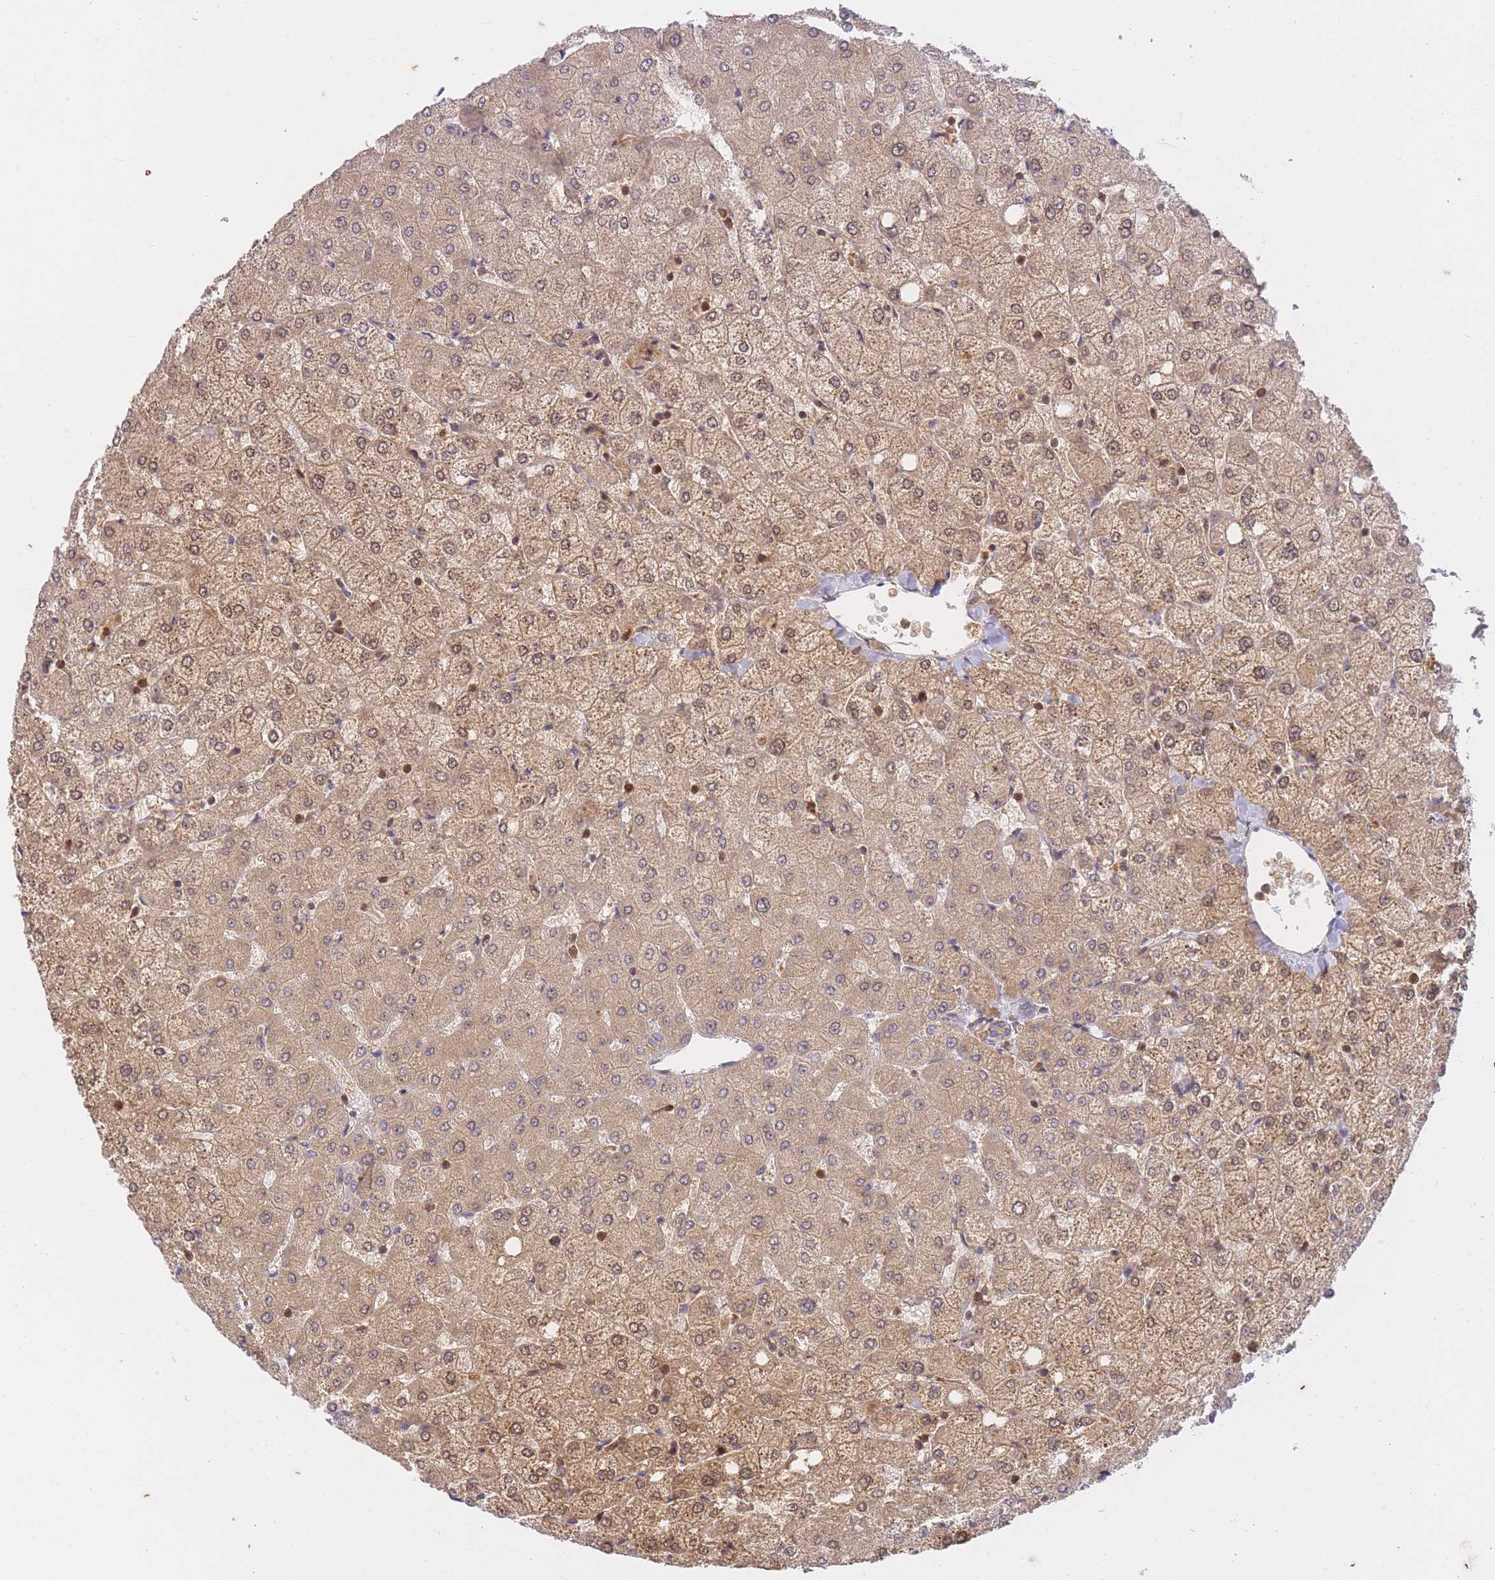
{"staining": {"intensity": "weak", "quantity": "<25%", "location": "cytoplasmic/membranous"}, "tissue": "liver", "cell_type": "Cholangiocytes", "image_type": "normal", "snomed": [{"axis": "morphology", "description": "Normal tissue, NOS"}, {"axis": "topography", "description": "Liver"}], "caption": "This histopathology image is of unremarkable liver stained with immunohistochemistry (IHC) to label a protein in brown with the nuclei are counter-stained blue. There is no staining in cholangiocytes. (Stains: DAB (3,3'-diaminobenzidine) IHC with hematoxylin counter stain, Microscopy: brightfield microscopy at high magnification).", "gene": "ST8SIA4", "patient": {"sex": "female", "age": 54}}